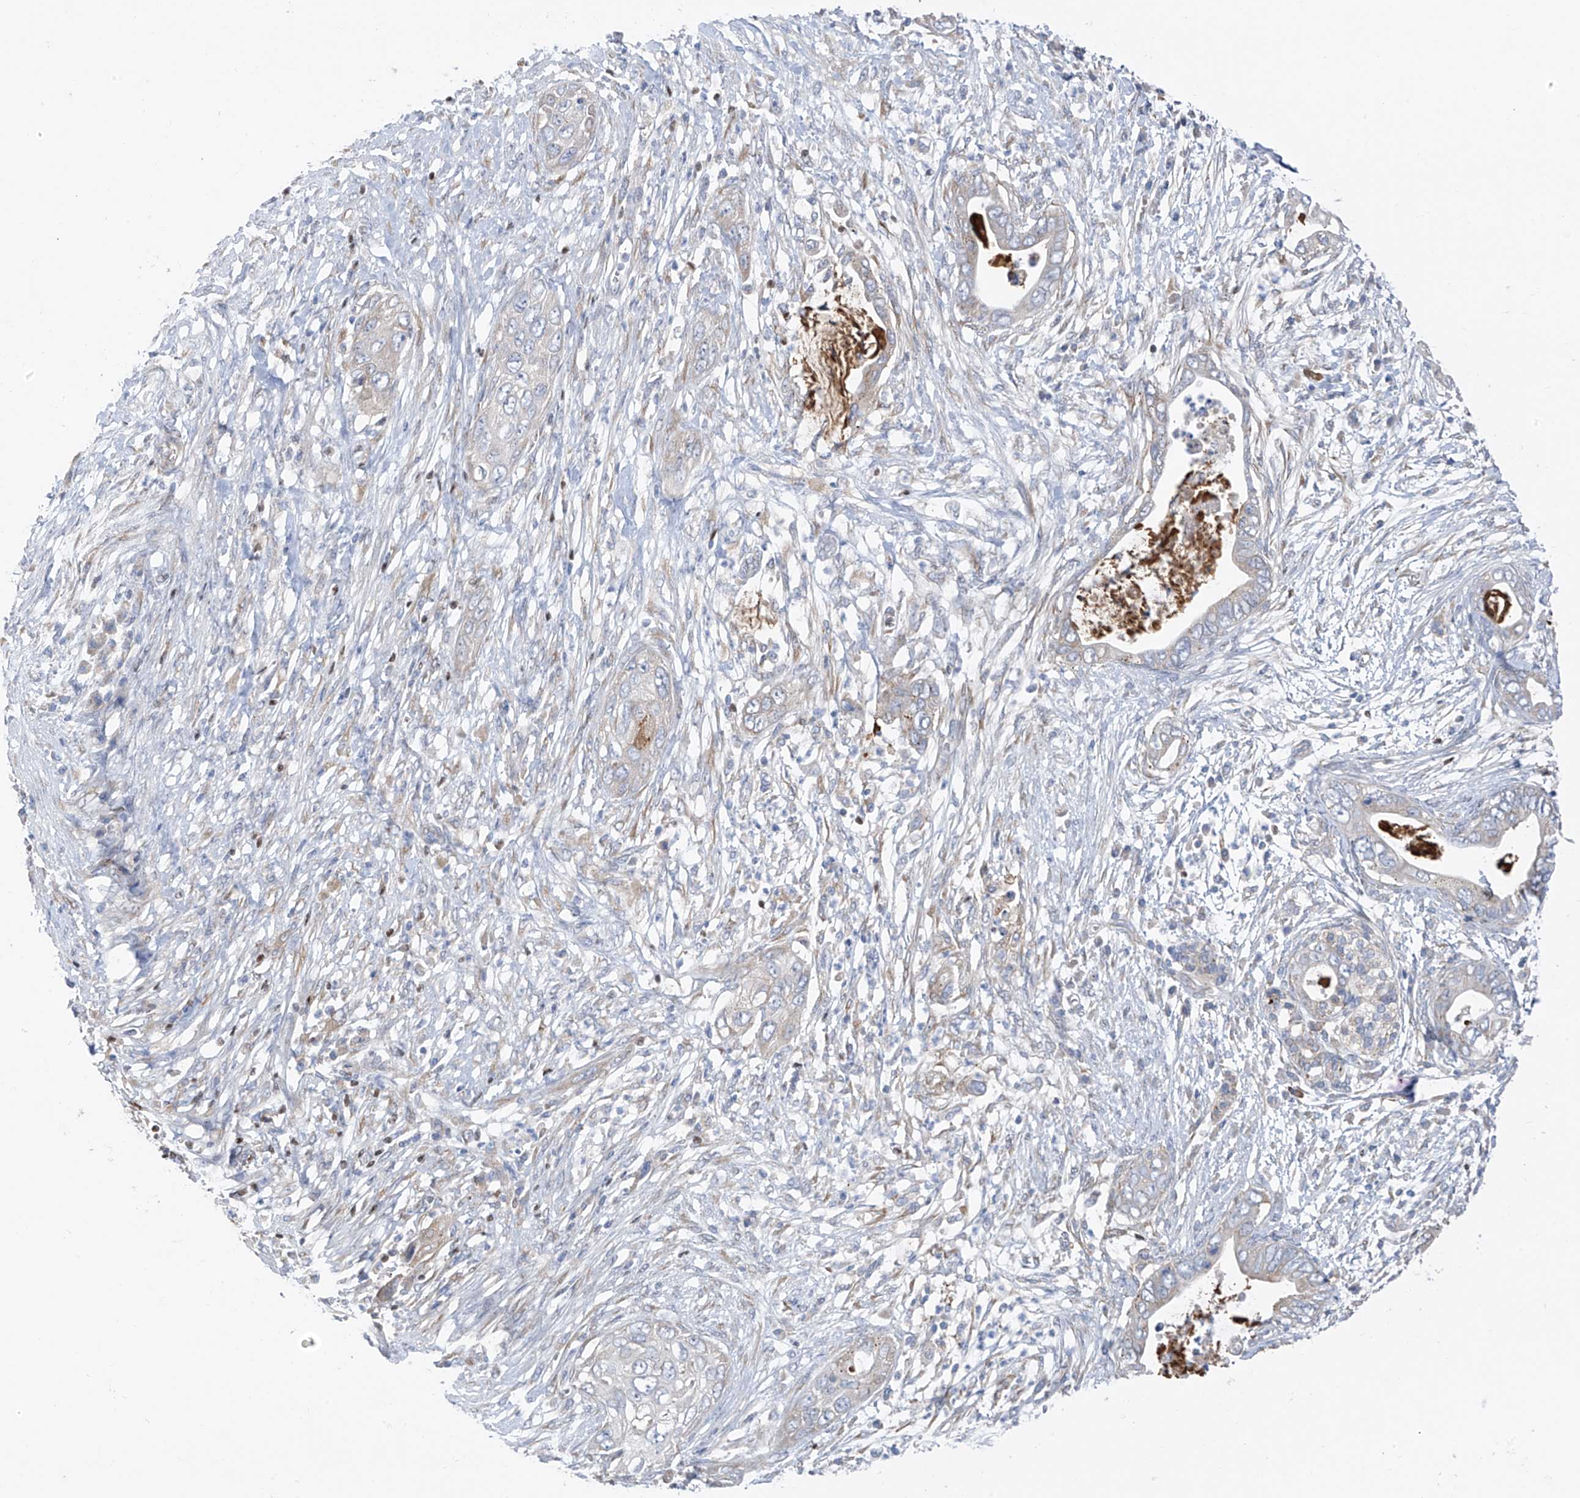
{"staining": {"intensity": "weak", "quantity": "<25%", "location": "cytoplasmic/membranous"}, "tissue": "pancreatic cancer", "cell_type": "Tumor cells", "image_type": "cancer", "snomed": [{"axis": "morphology", "description": "Adenocarcinoma, NOS"}, {"axis": "topography", "description": "Pancreas"}], "caption": "Immunohistochemistry (IHC) photomicrograph of neoplastic tissue: human adenocarcinoma (pancreatic) stained with DAB (3,3'-diaminobenzidine) shows no significant protein staining in tumor cells.", "gene": "EOMES", "patient": {"sex": "male", "age": 75}}